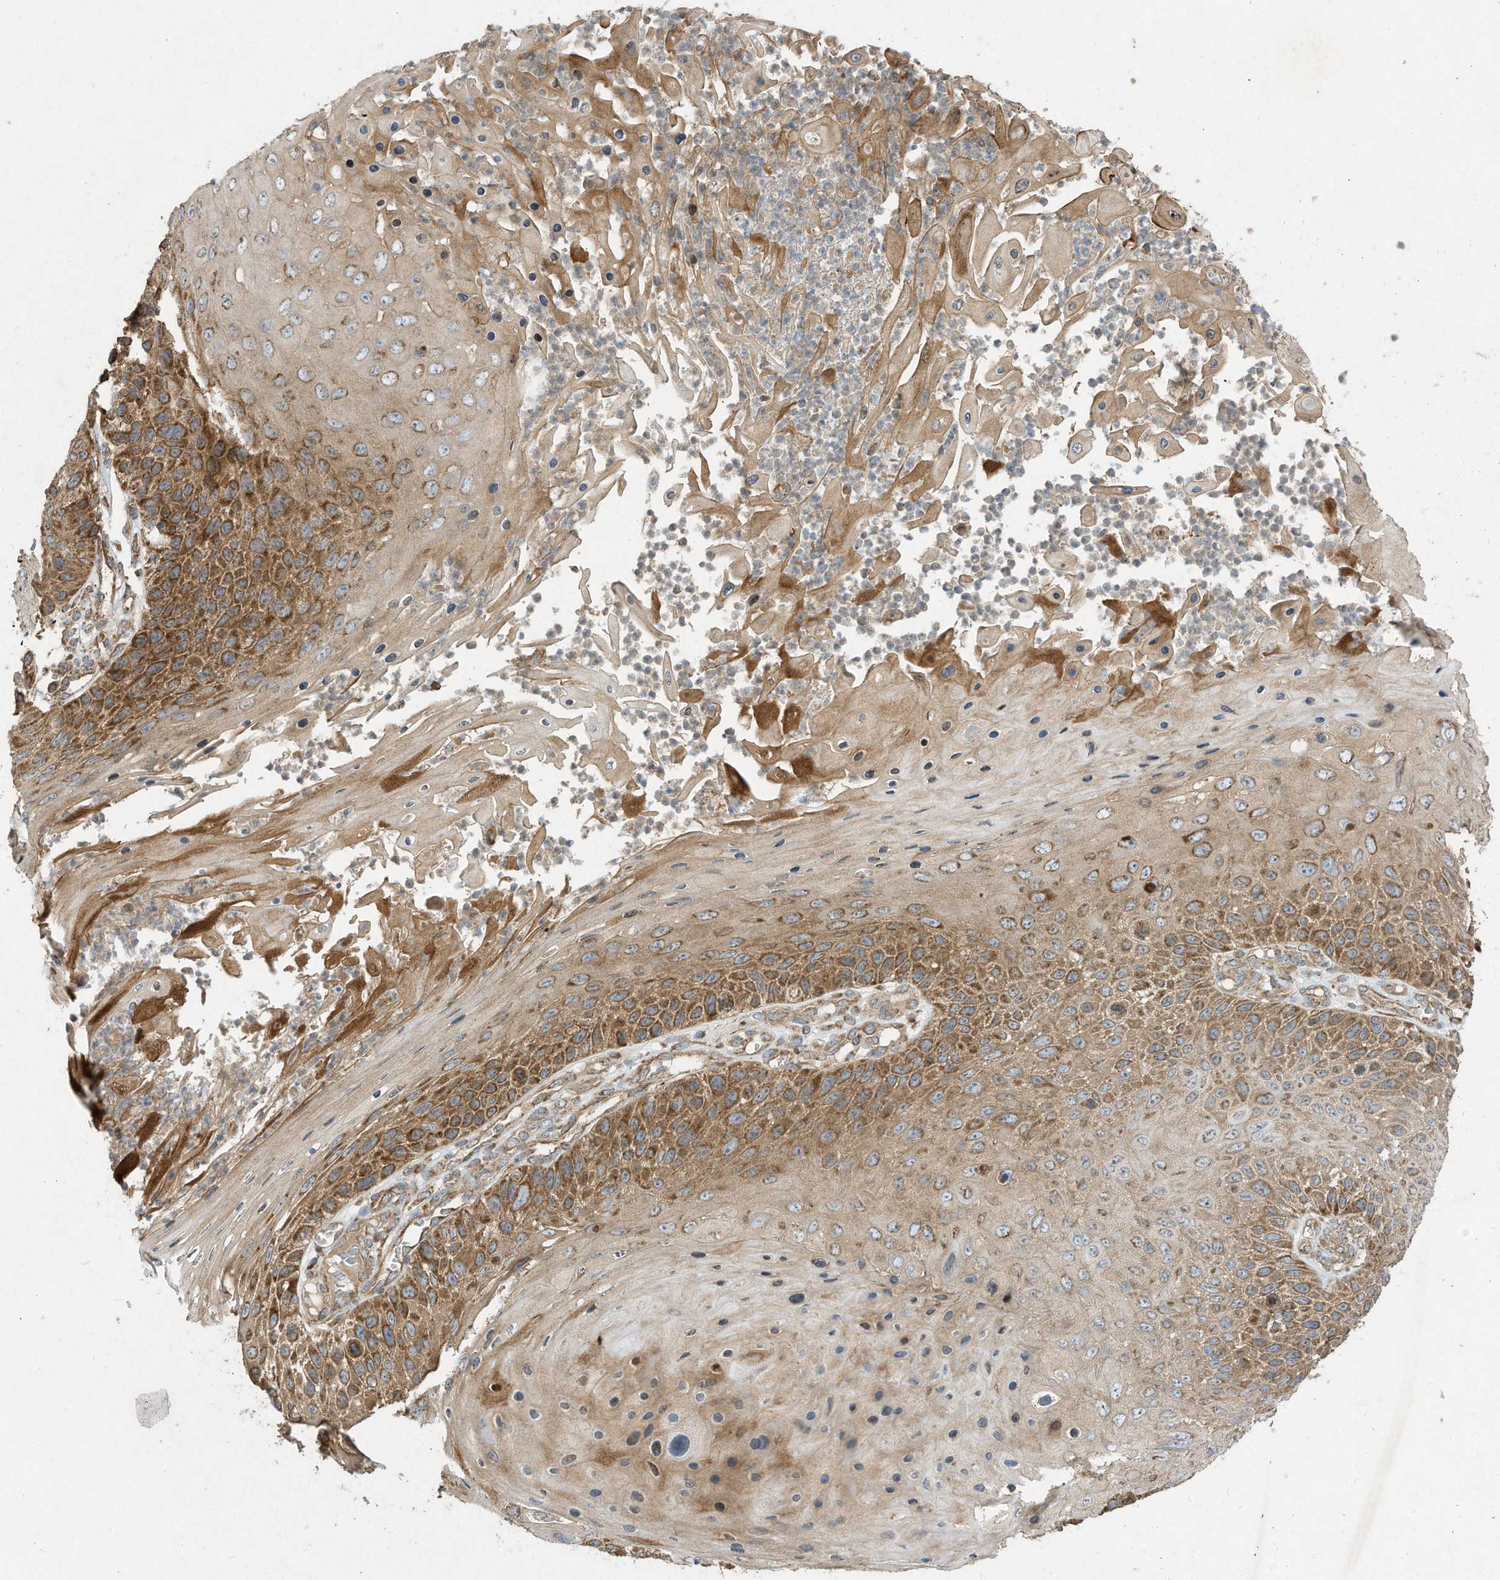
{"staining": {"intensity": "moderate", "quantity": "25%-75%", "location": "cytoplasmic/membranous"}, "tissue": "skin cancer", "cell_type": "Tumor cells", "image_type": "cancer", "snomed": [{"axis": "morphology", "description": "Squamous cell carcinoma, NOS"}, {"axis": "topography", "description": "Skin"}], "caption": "Tumor cells display medium levels of moderate cytoplasmic/membranous positivity in about 25%-75% of cells in human skin cancer.", "gene": "SYNJ2", "patient": {"sex": "female", "age": 88}}